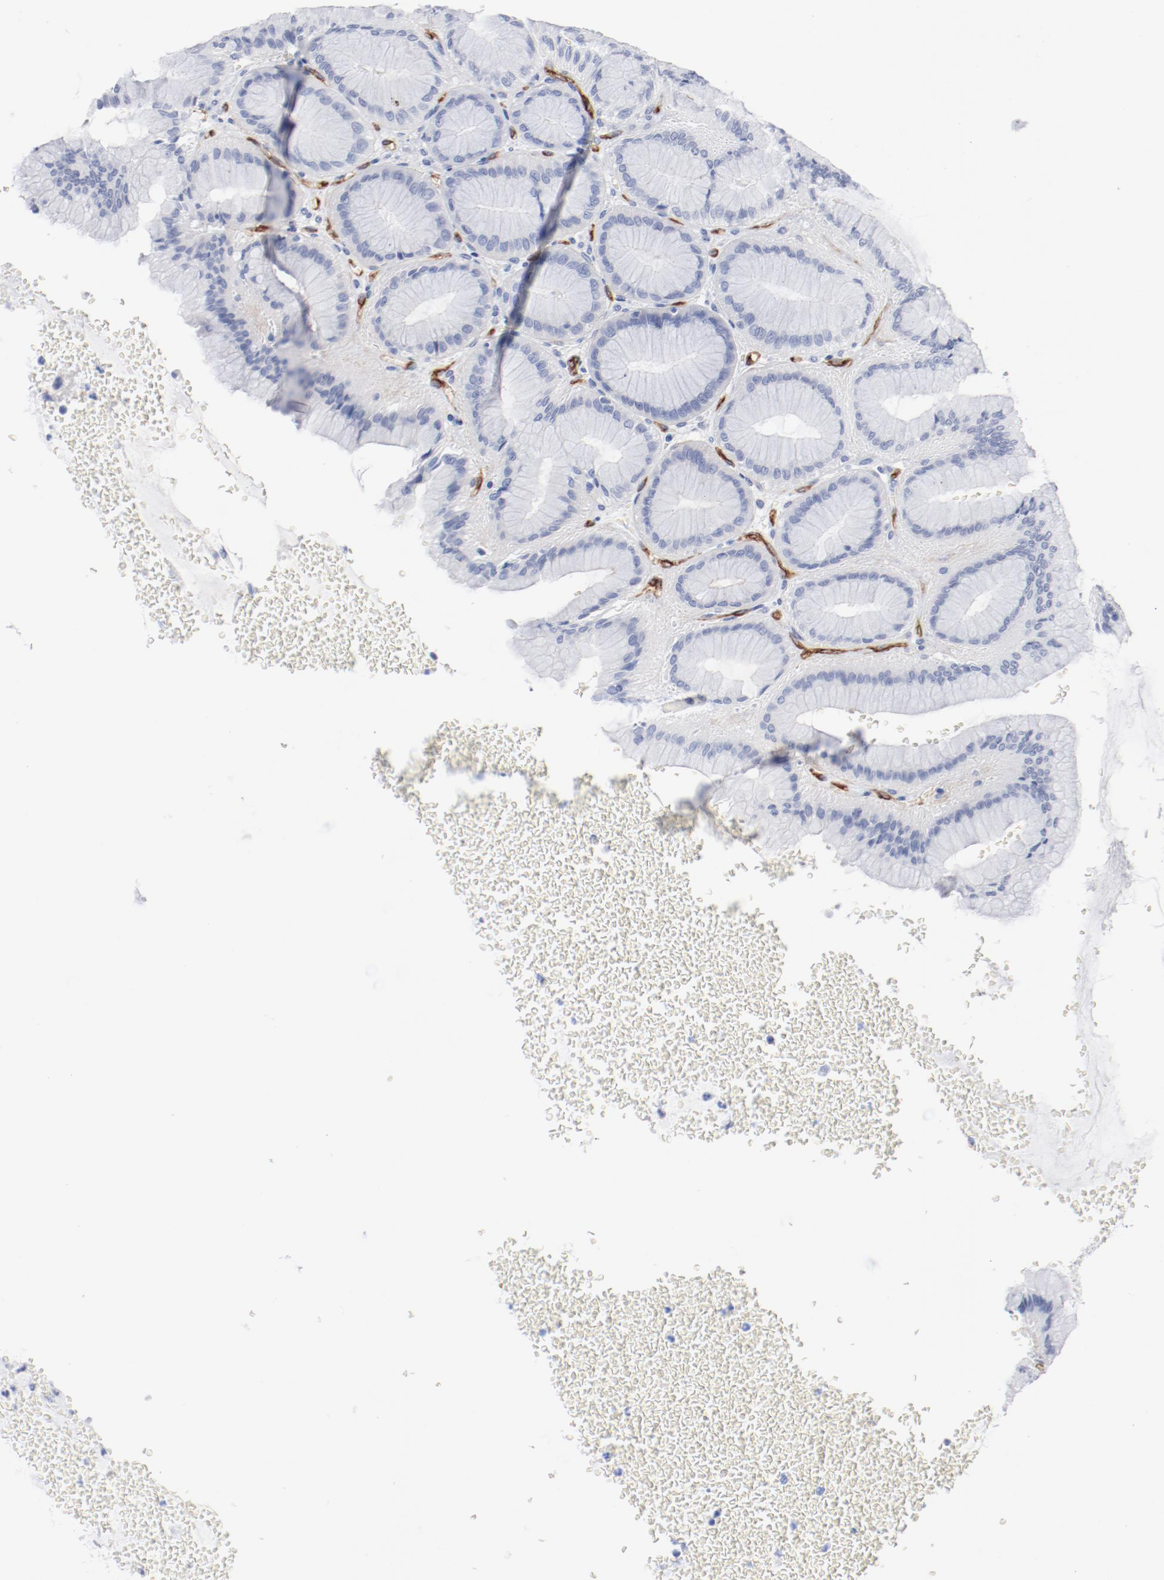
{"staining": {"intensity": "weak", "quantity": "<25%", "location": "cytoplasmic/membranous"}, "tissue": "stomach", "cell_type": "Glandular cells", "image_type": "normal", "snomed": [{"axis": "morphology", "description": "Normal tissue, NOS"}, {"axis": "morphology", "description": "Adenocarcinoma, NOS"}, {"axis": "topography", "description": "Stomach"}, {"axis": "topography", "description": "Stomach, lower"}], "caption": "IHC of benign stomach shows no expression in glandular cells.", "gene": "SHANK3", "patient": {"sex": "female", "age": 65}}